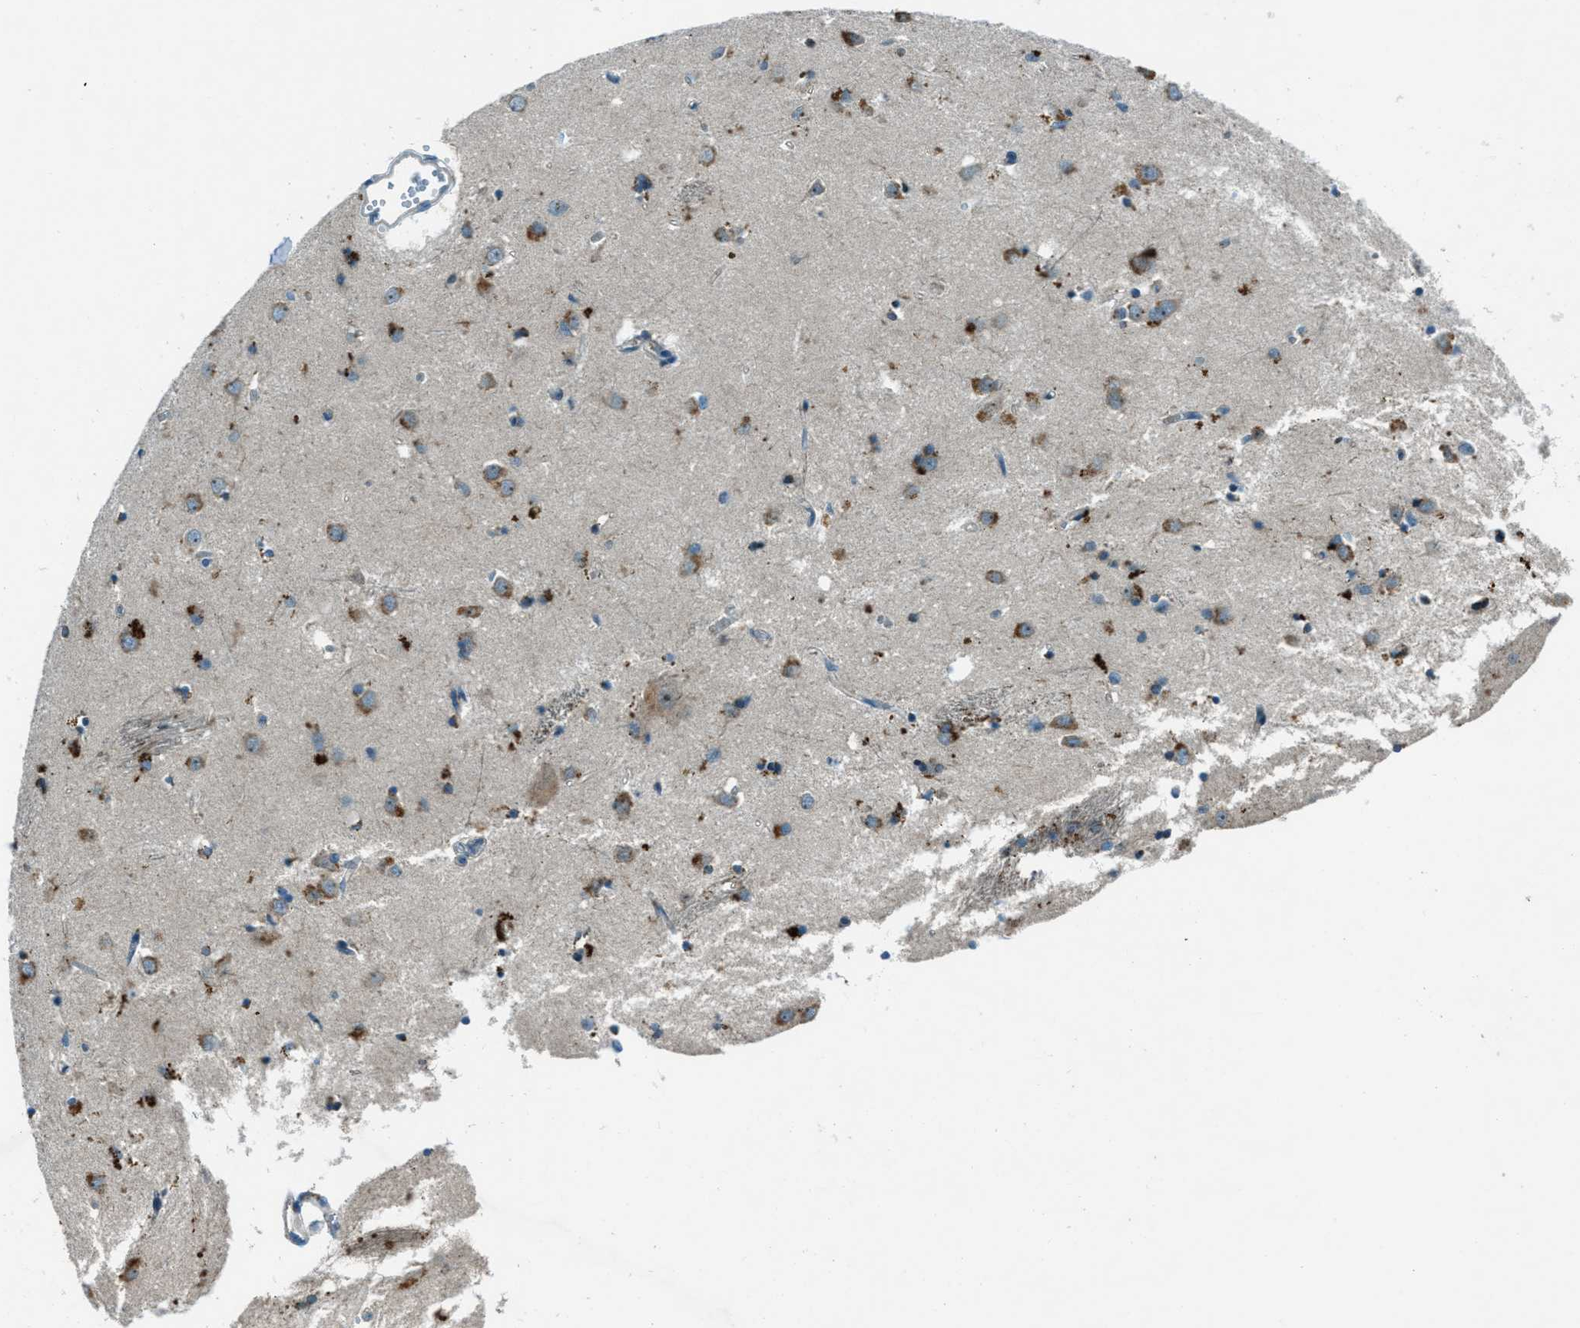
{"staining": {"intensity": "moderate", "quantity": "<25%", "location": "cytoplasmic/membranous"}, "tissue": "caudate", "cell_type": "Glial cells", "image_type": "normal", "snomed": [{"axis": "morphology", "description": "Normal tissue, NOS"}, {"axis": "topography", "description": "Lateral ventricle wall"}], "caption": "High-magnification brightfield microscopy of normal caudate stained with DAB (3,3'-diaminobenzidine) (brown) and counterstained with hematoxylin (blue). glial cells exhibit moderate cytoplasmic/membranous positivity is seen in approximately<25% of cells.", "gene": "FAR1", "patient": {"sex": "female", "age": 19}}